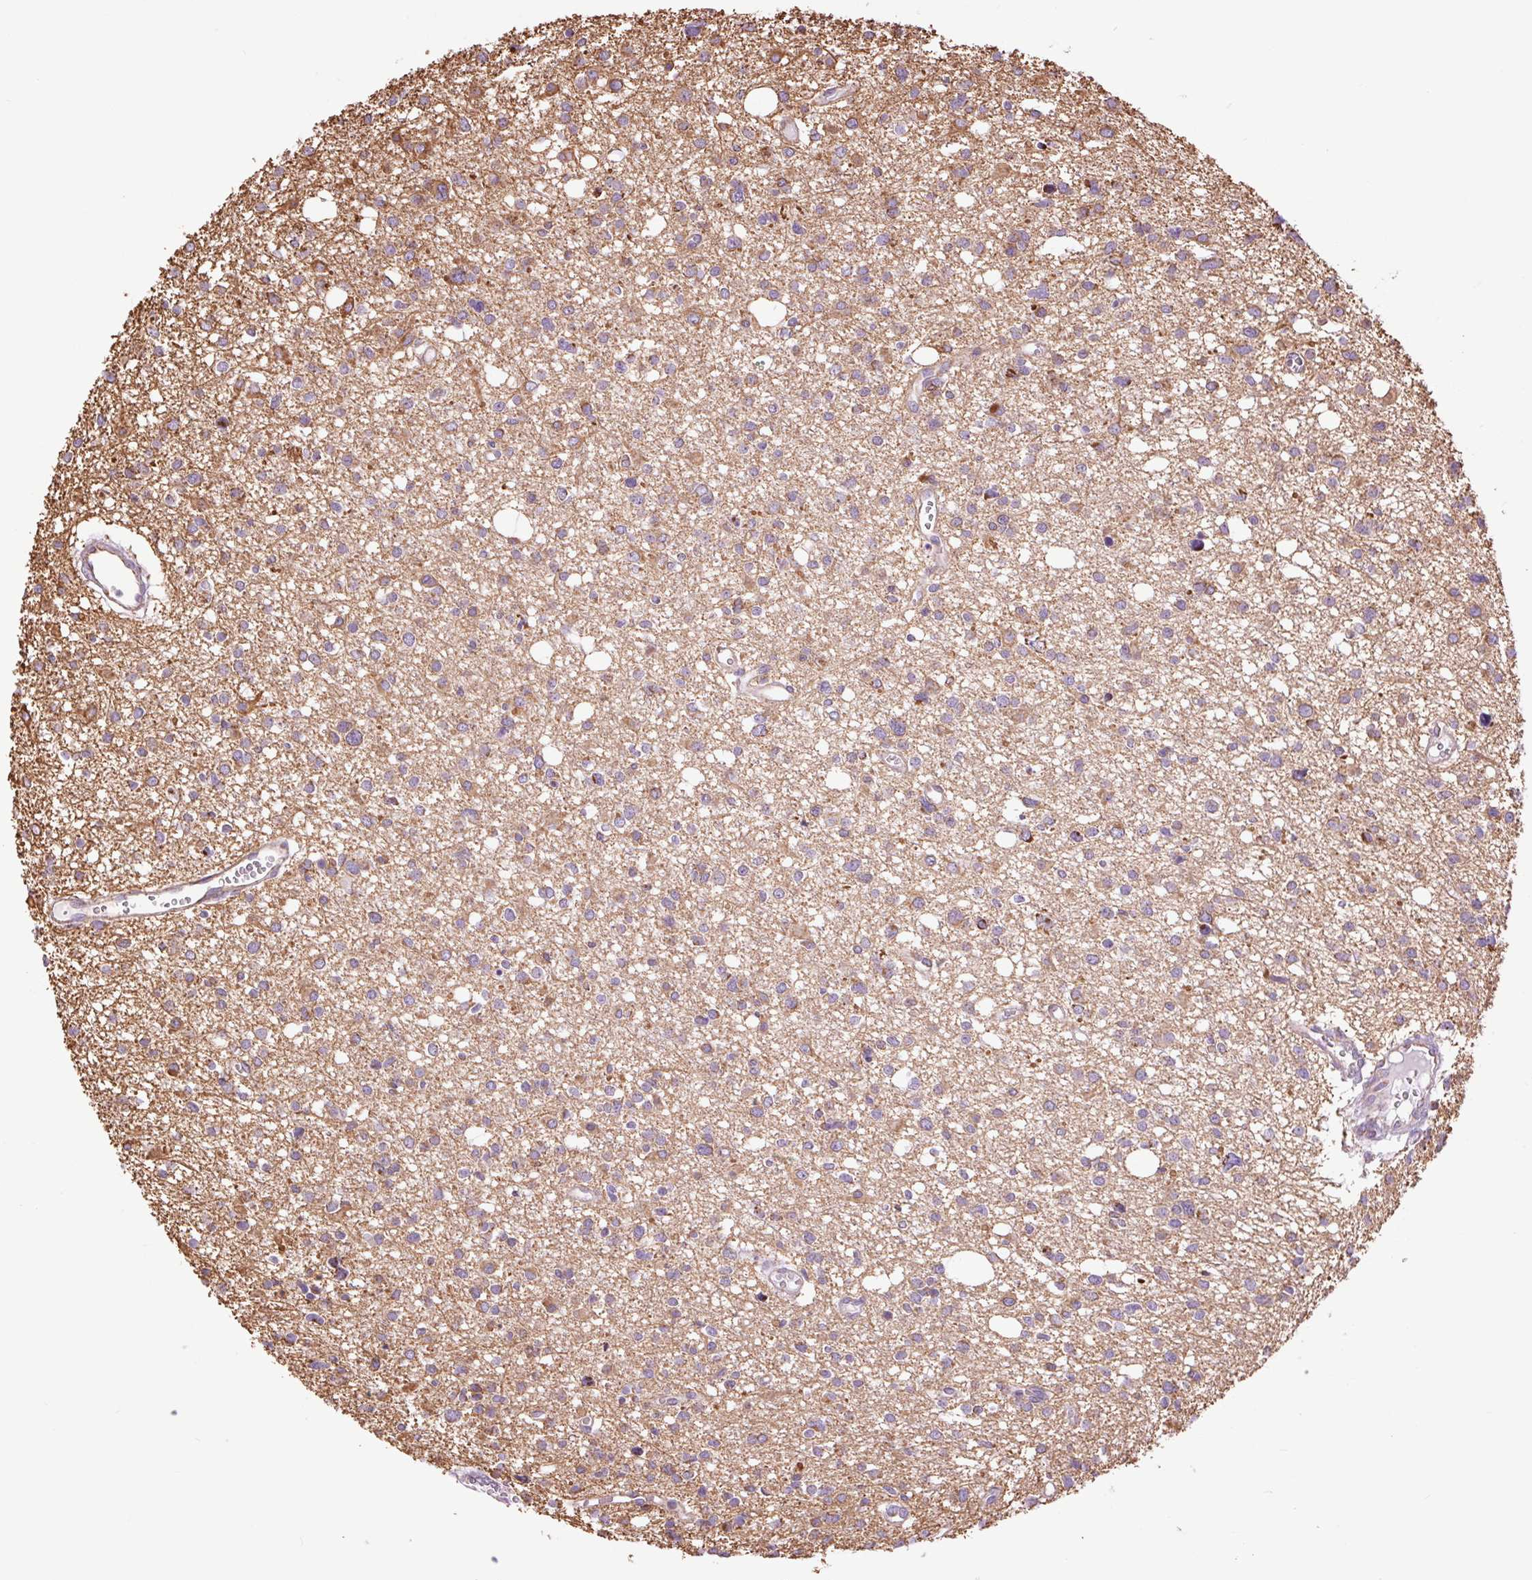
{"staining": {"intensity": "moderate", "quantity": "<25%", "location": "cytoplasmic/membranous"}, "tissue": "glioma", "cell_type": "Tumor cells", "image_type": "cancer", "snomed": [{"axis": "morphology", "description": "Glioma, malignant, High grade"}, {"axis": "topography", "description": "Brain"}], "caption": "DAB (3,3'-diaminobenzidine) immunohistochemical staining of human malignant glioma (high-grade) reveals moderate cytoplasmic/membranous protein expression in about <25% of tumor cells. (Brightfield microscopy of DAB IHC at high magnification).", "gene": "ATP5PB", "patient": {"sex": "male", "age": 23}}